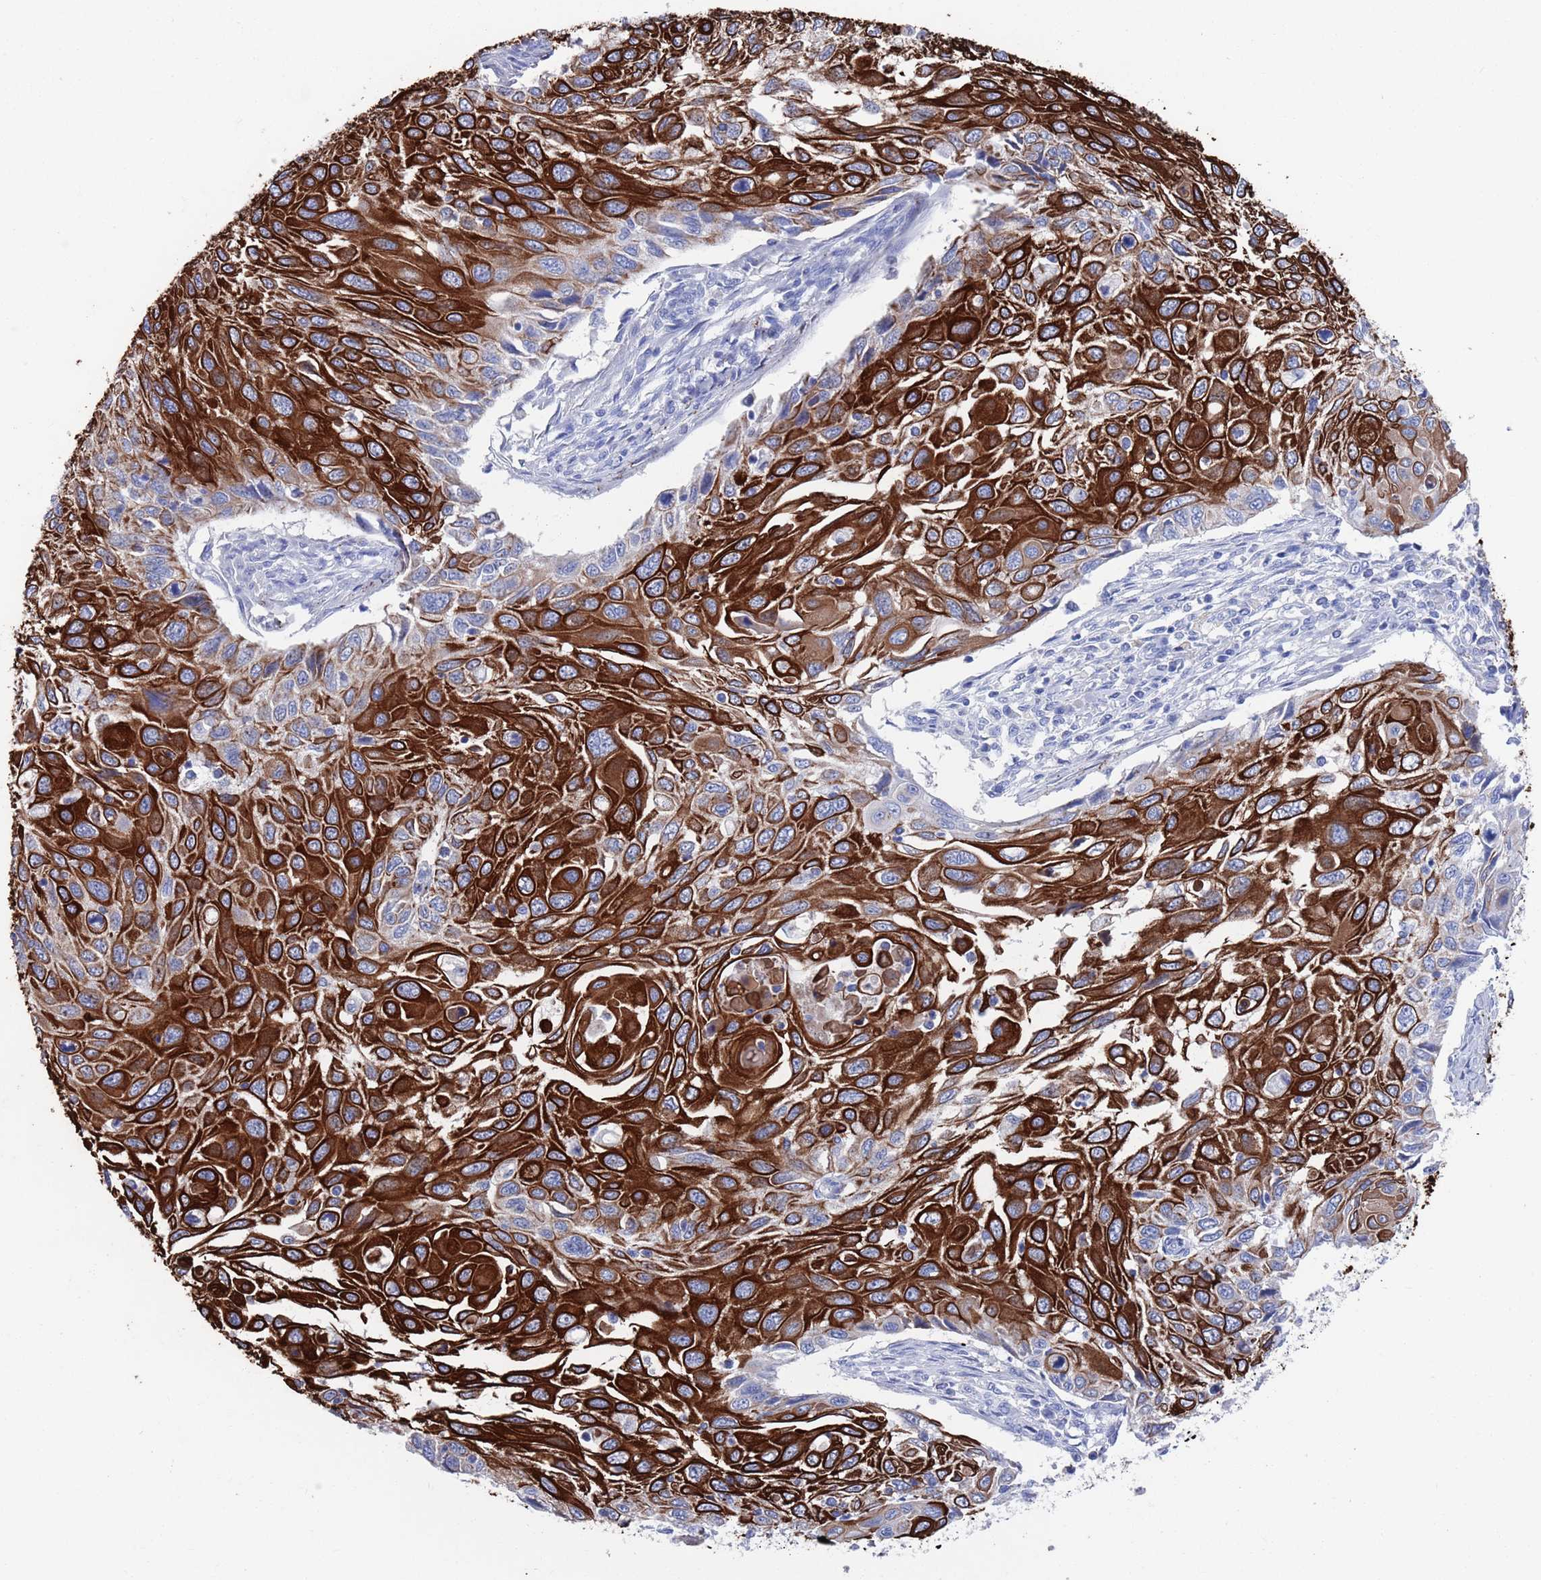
{"staining": {"intensity": "strong", "quantity": ">75%", "location": "cytoplasmic/membranous"}, "tissue": "cervical cancer", "cell_type": "Tumor cells", "image_type": "cancer", "snomed": [{"axis": "morphology", "description": "Squamous cell carcinoma, NOS"}, {"axis": "topography", "description": "Cervix"}], "caption": "Brown immunohistochemical staining in human cervical squamous cell carcinoma shows strong cytoplasmic/membranous staining in about >75% of tumor cells.", "gene": "MTMR2", "patient": {"sex": "female", "age": 70}}